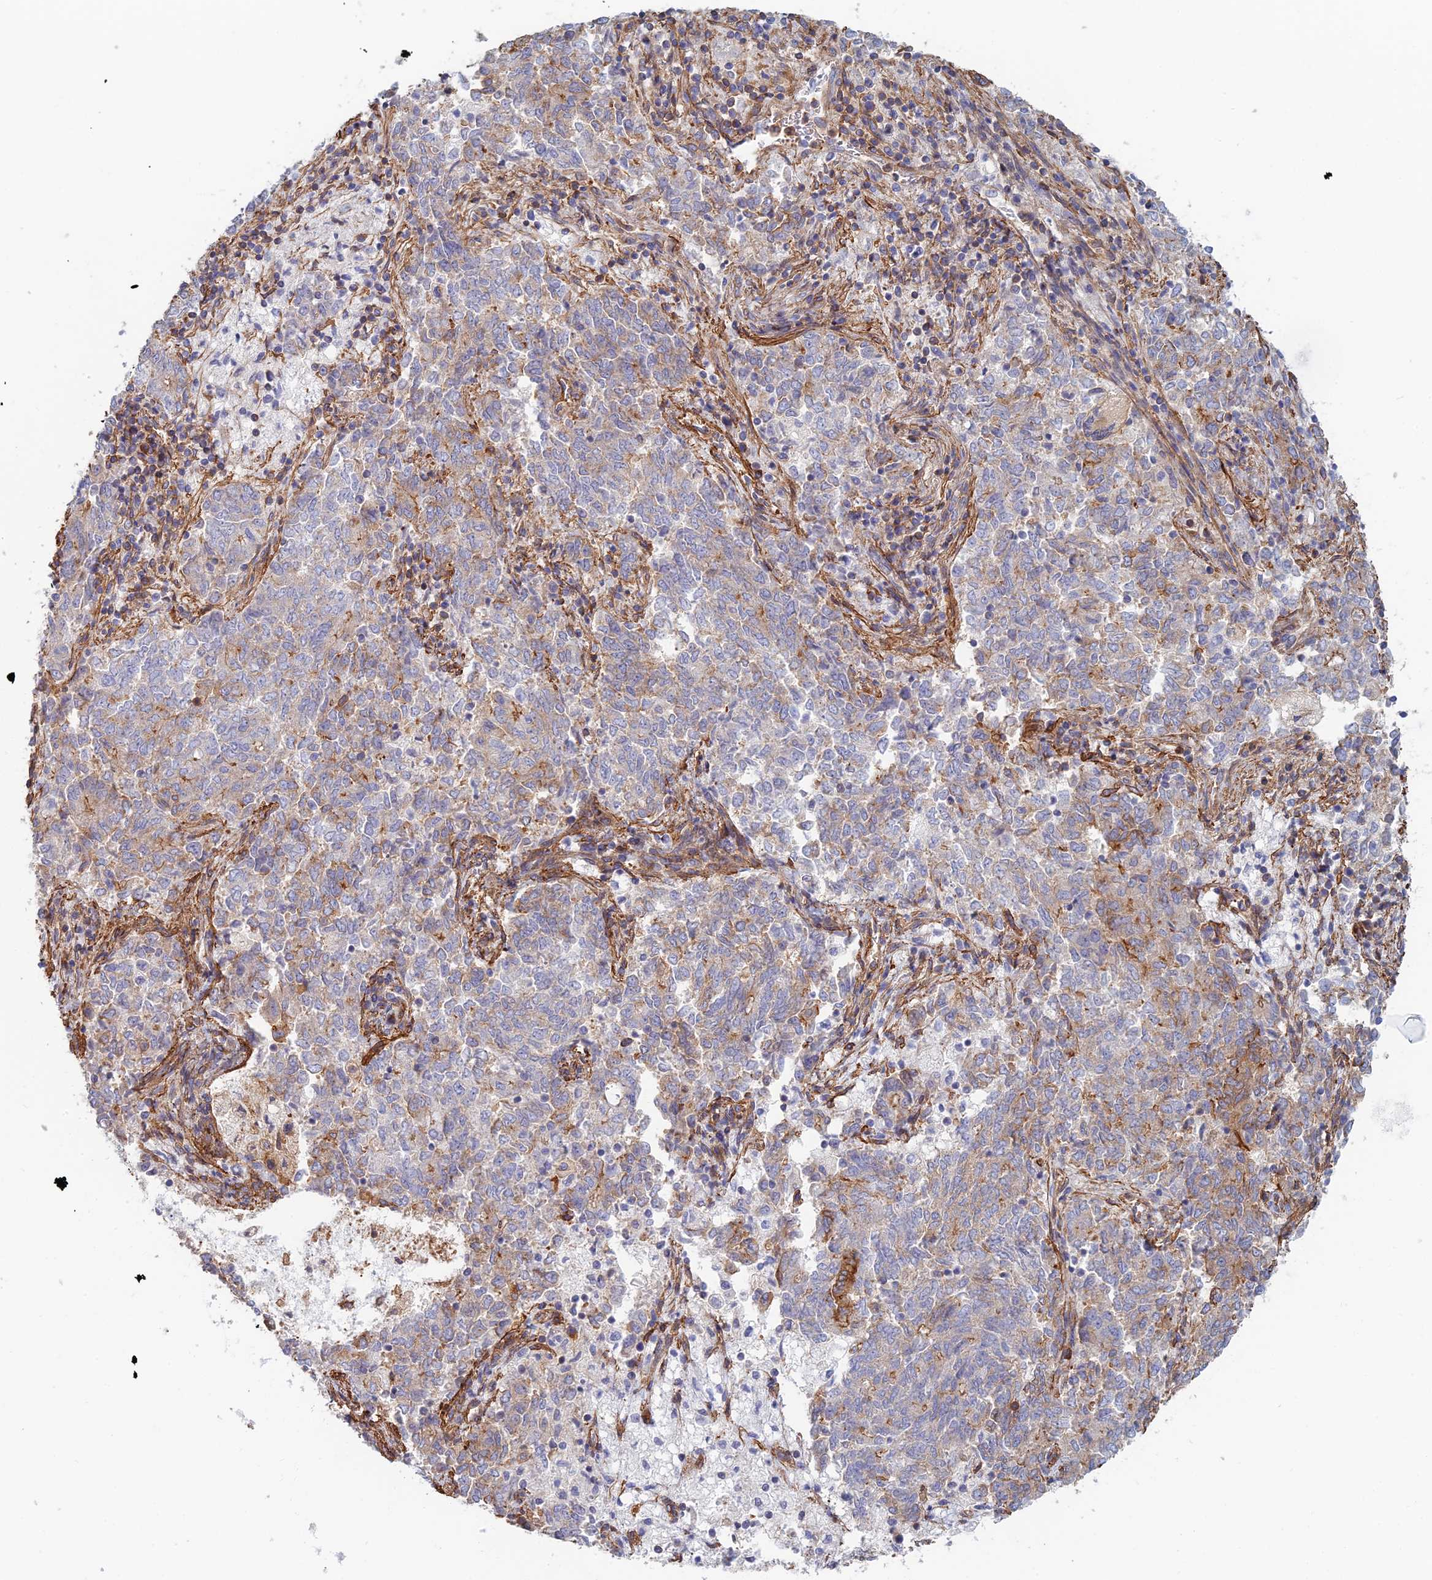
{"staining": {"intensity": "moderate", "quantity": "25%-75%", "location": "cytoplasmic/membranous"}, "tissue": "endometrial cancer", "cell_type": "Tumor cells", "image_type": "cancer", "snomed": [{"axis": "morphology", "description": "Adenocarcinoma, NOS"}, {"axis": "topography", "description": "Endometrium"}], "caption": "This micrograph demonstrates immunohistochemistry staining of human endometrial cancer, with medium moderate cytoplasmic/membranous staining in approximately 25%-75% of tumor cells.", "gene": "PAK4", "patient": {"sex": "female", "age": 80}}